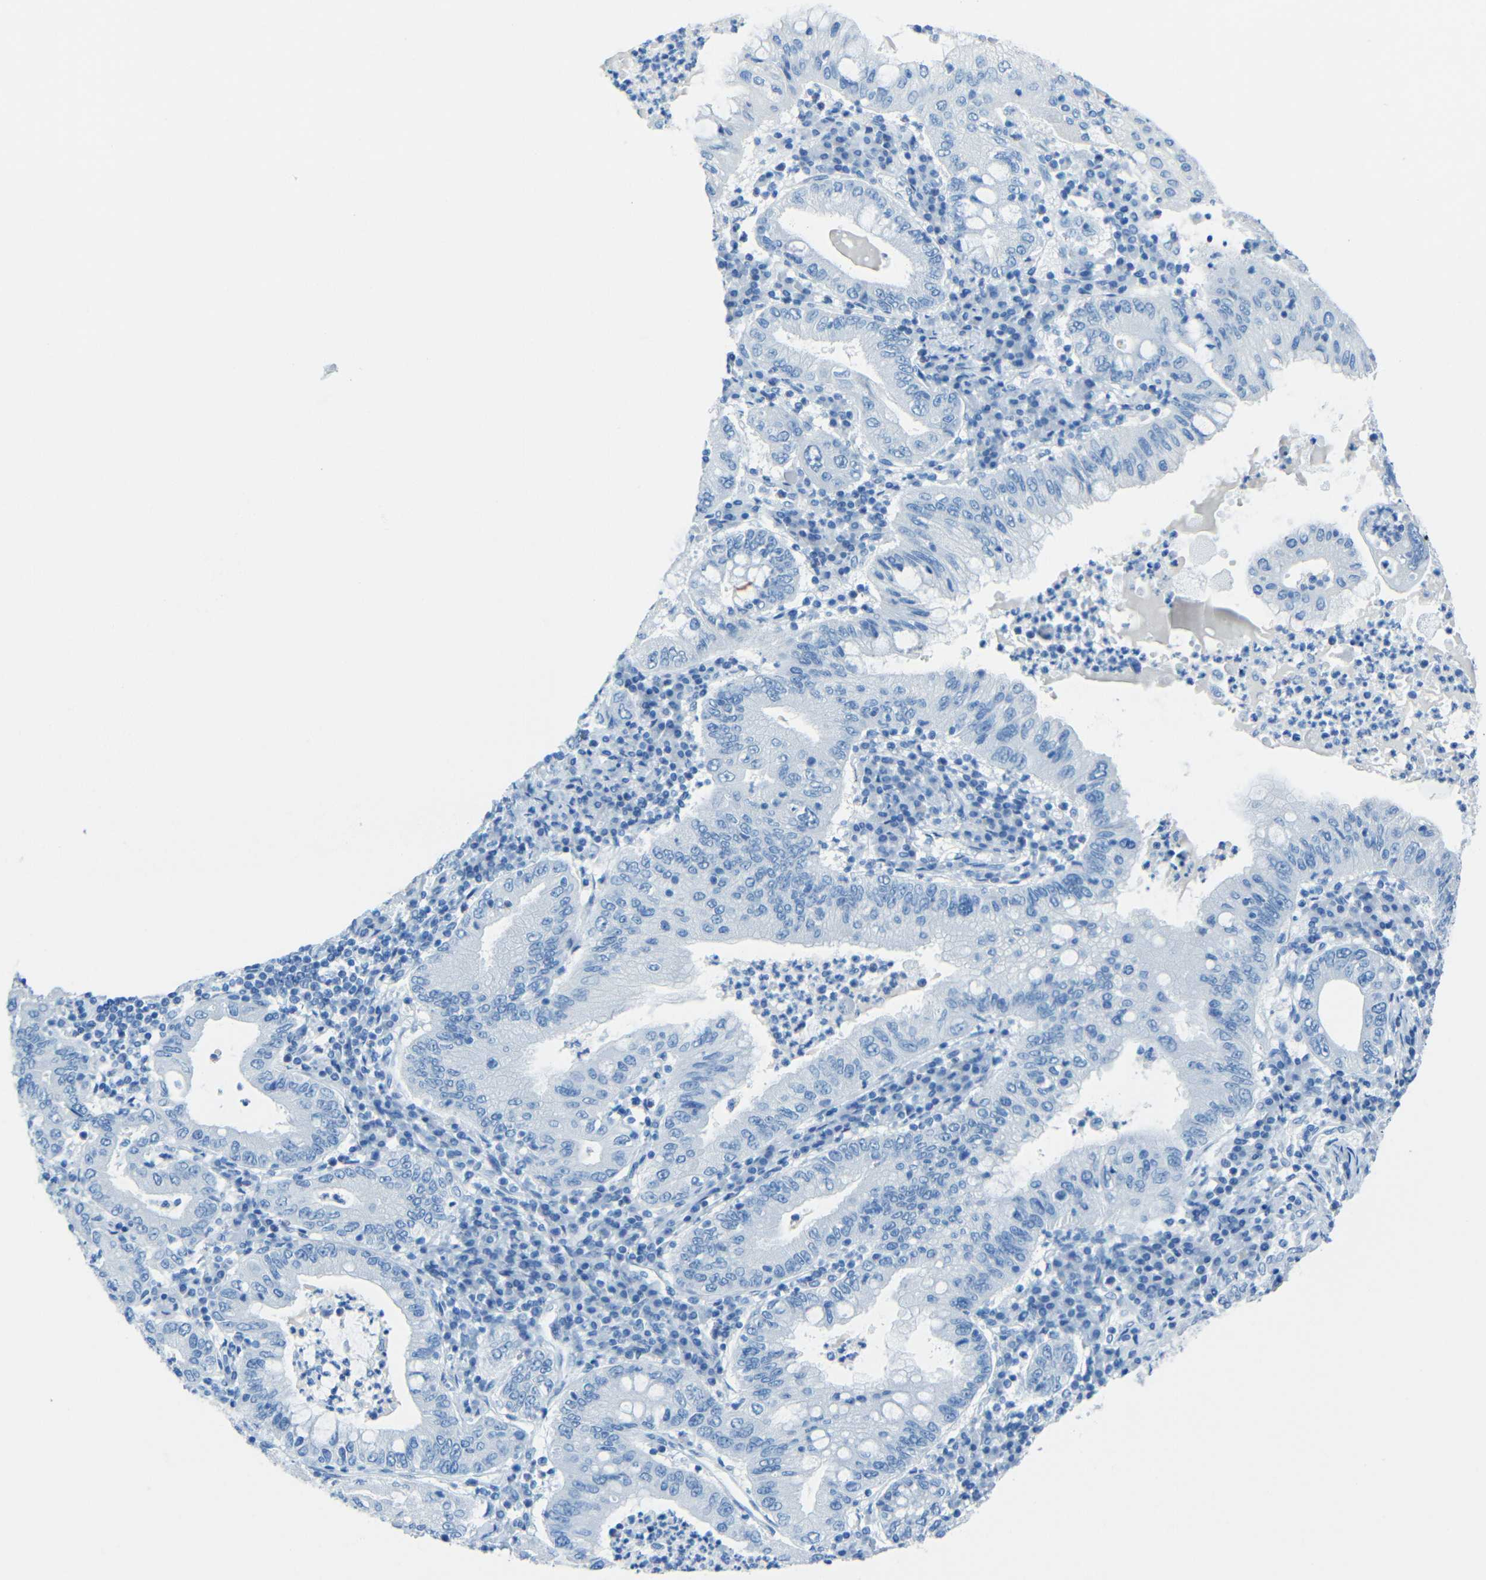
{"staining": {"intensity": "negative", "quantity": "none", "location": "none"}, "tissue": "stomach cancer", "cell_type": "Tumor cells", "image_type": "cancer", "snomed": [{"axis": "morphology", "description": "Normal tissue, NOS"}, {"axis": "morphology", "description": "Adenocarcinoma, NOS"}, {"axis": "topography", "description": "Esophagus"}, {"axis": "topography", "description": "Stomach, upper"}, {"axis": "topography", "description": "Peripheral nerve tissue"}], "caption": "This is an IHC image of stomach cancer. There is no staining in tumor cells.", "gene": "TUBB4B", "patient": {"sex": "male", "age": 62}}